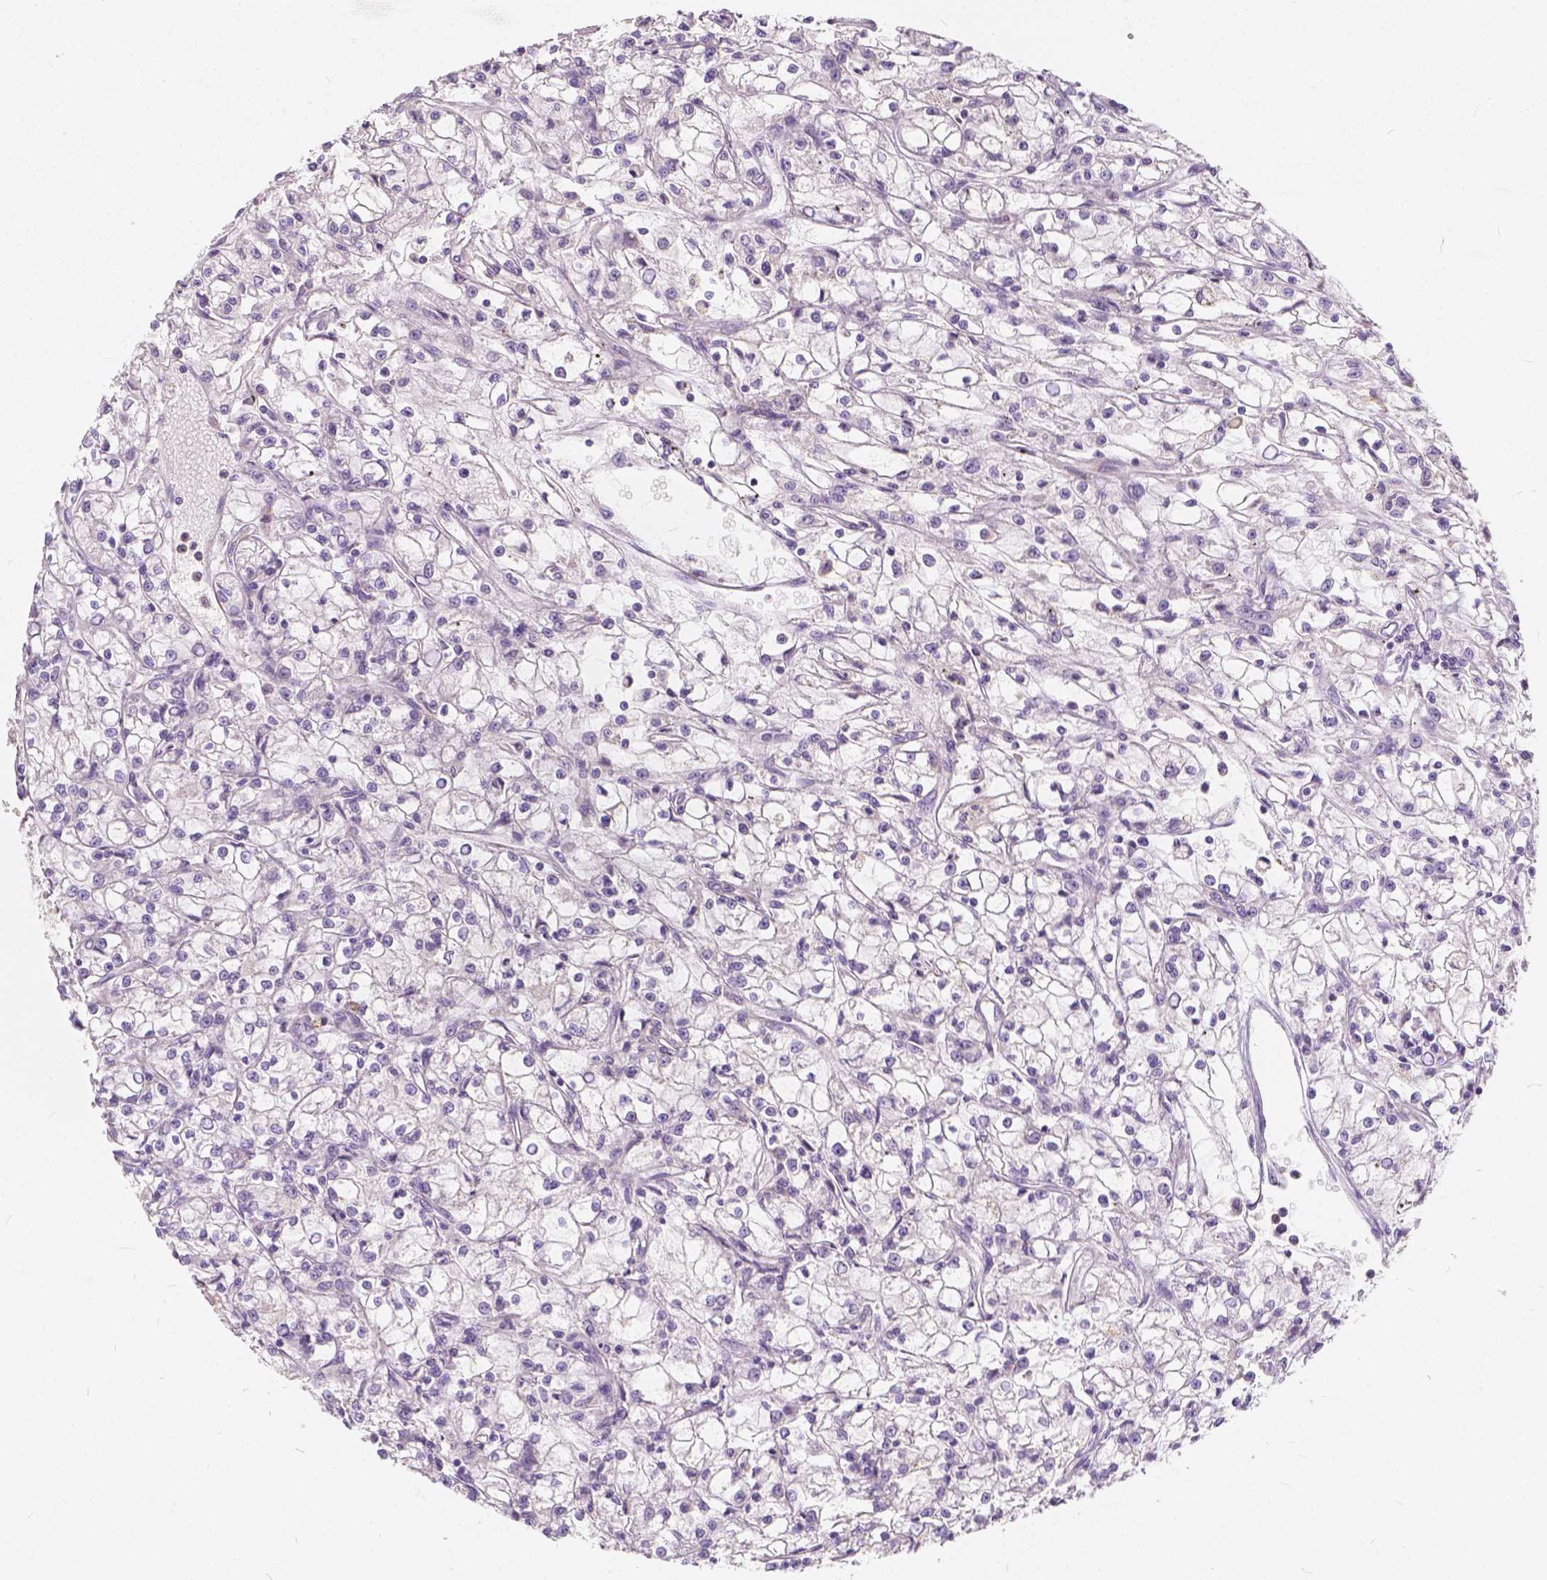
{"staining": {"intensity": "negative", "quantity": "none", "location": "none"}, "tissue": "renal cancer", "cell_type": "Tumor cells", "image_type": "cancer", "snomed": [{"axis": "morphology", "description": "Adenocarcinoma, NOS"}, {"axis": "topography", "description": "Kidney"}], "caption": "Immunohistochemical staining of renal cancer displays no significant staining in tumor cells.", "gene": "KIAA0513", "patient": {"sex": "female", "age": 59}}